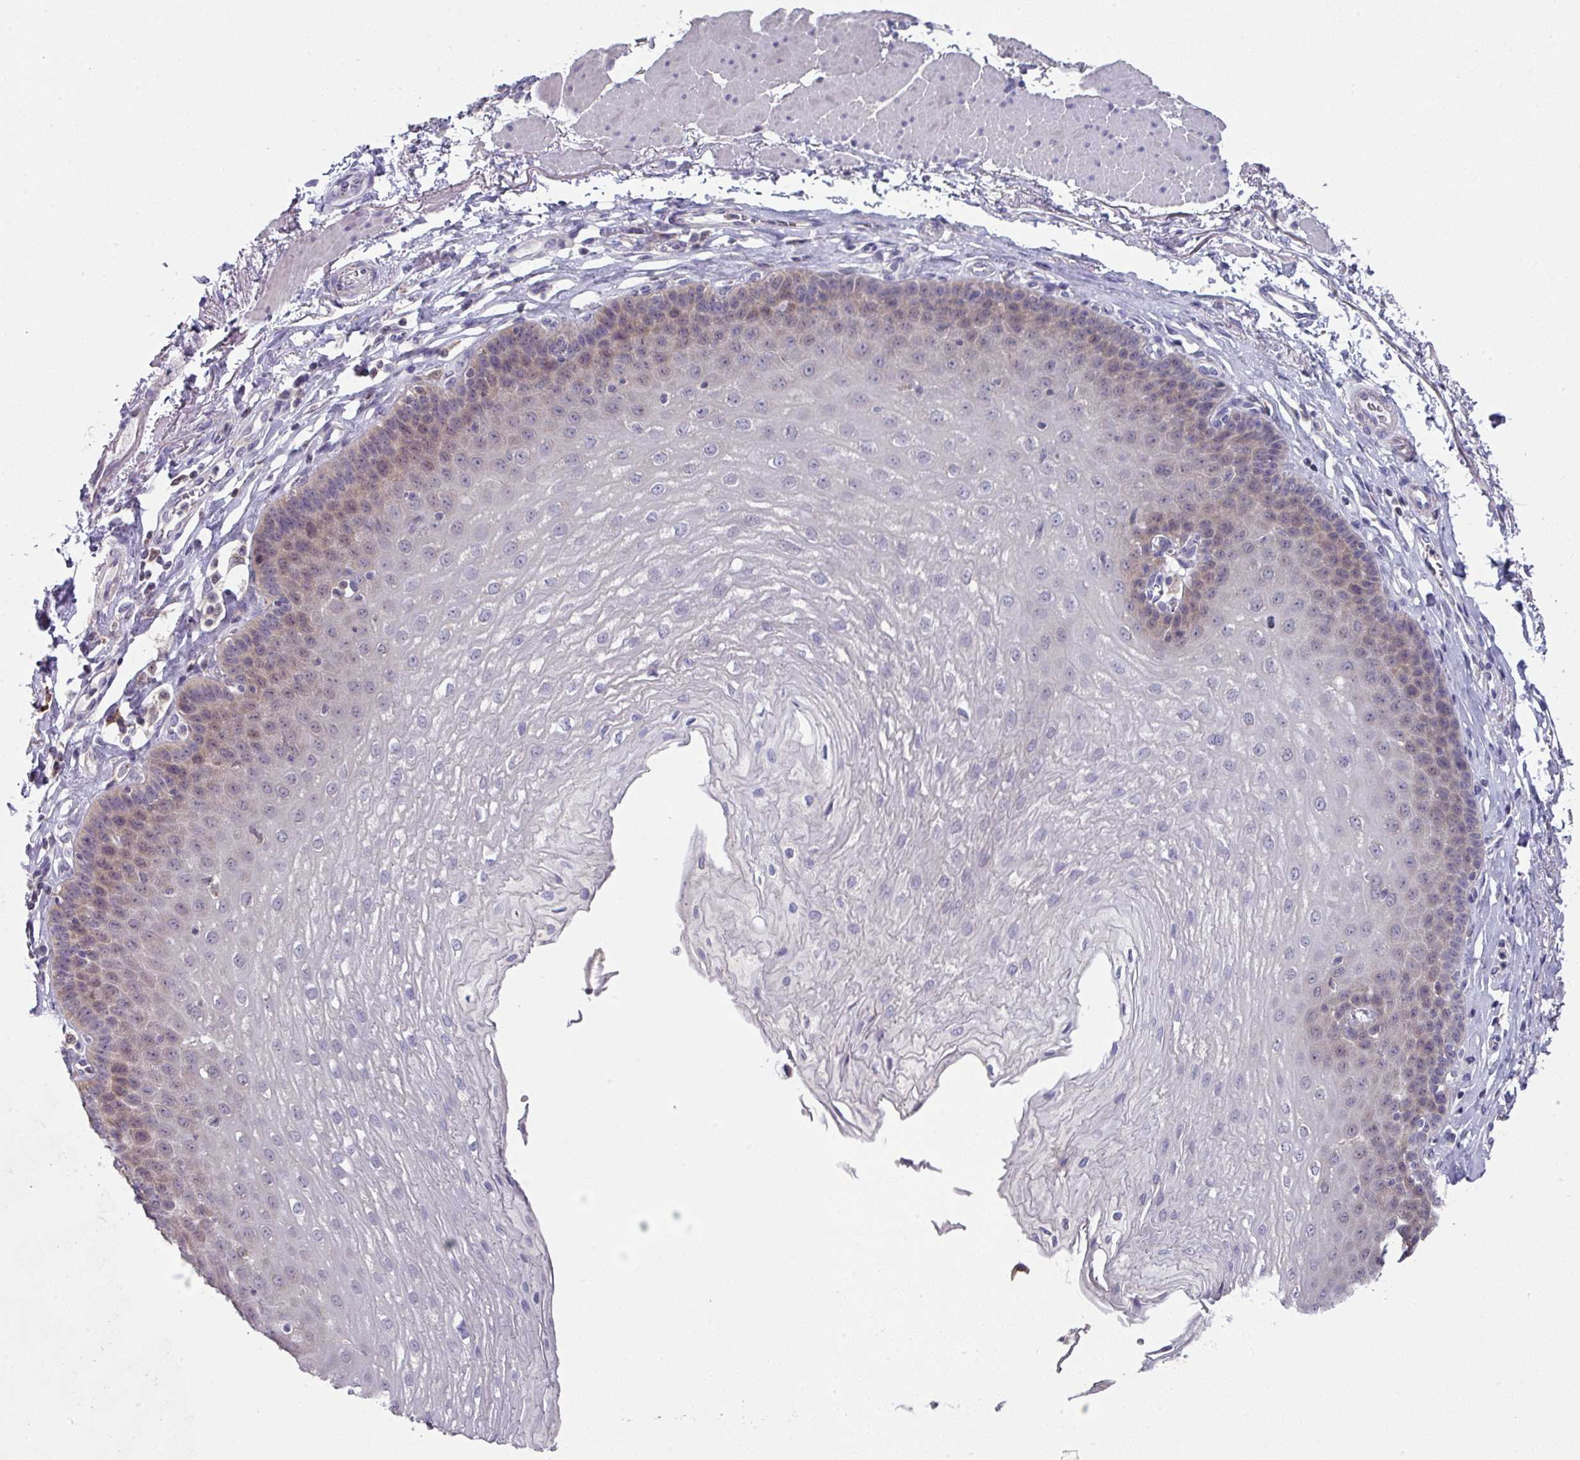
{"staining": {"intensity": "weak", "quantity": "<25%", "location": "cytoplasmic/membranous"}, "tissue": "esophagus", "cell_type": "Squamous epithelial cells", "image_type": "normal", "snomed": [{"axis": "morphology", "description": "Normal tissue, NOS"}, {"axis": "topography", "description": "Esophagus"}], "caption": "A high-resolution micrograph shows IHC staining of benign esophagus, which exhibits no significant expression in squamous epithelial cells.", "gene": "DCAF12L1", "patient": {"sex": "female", "age": 81}}